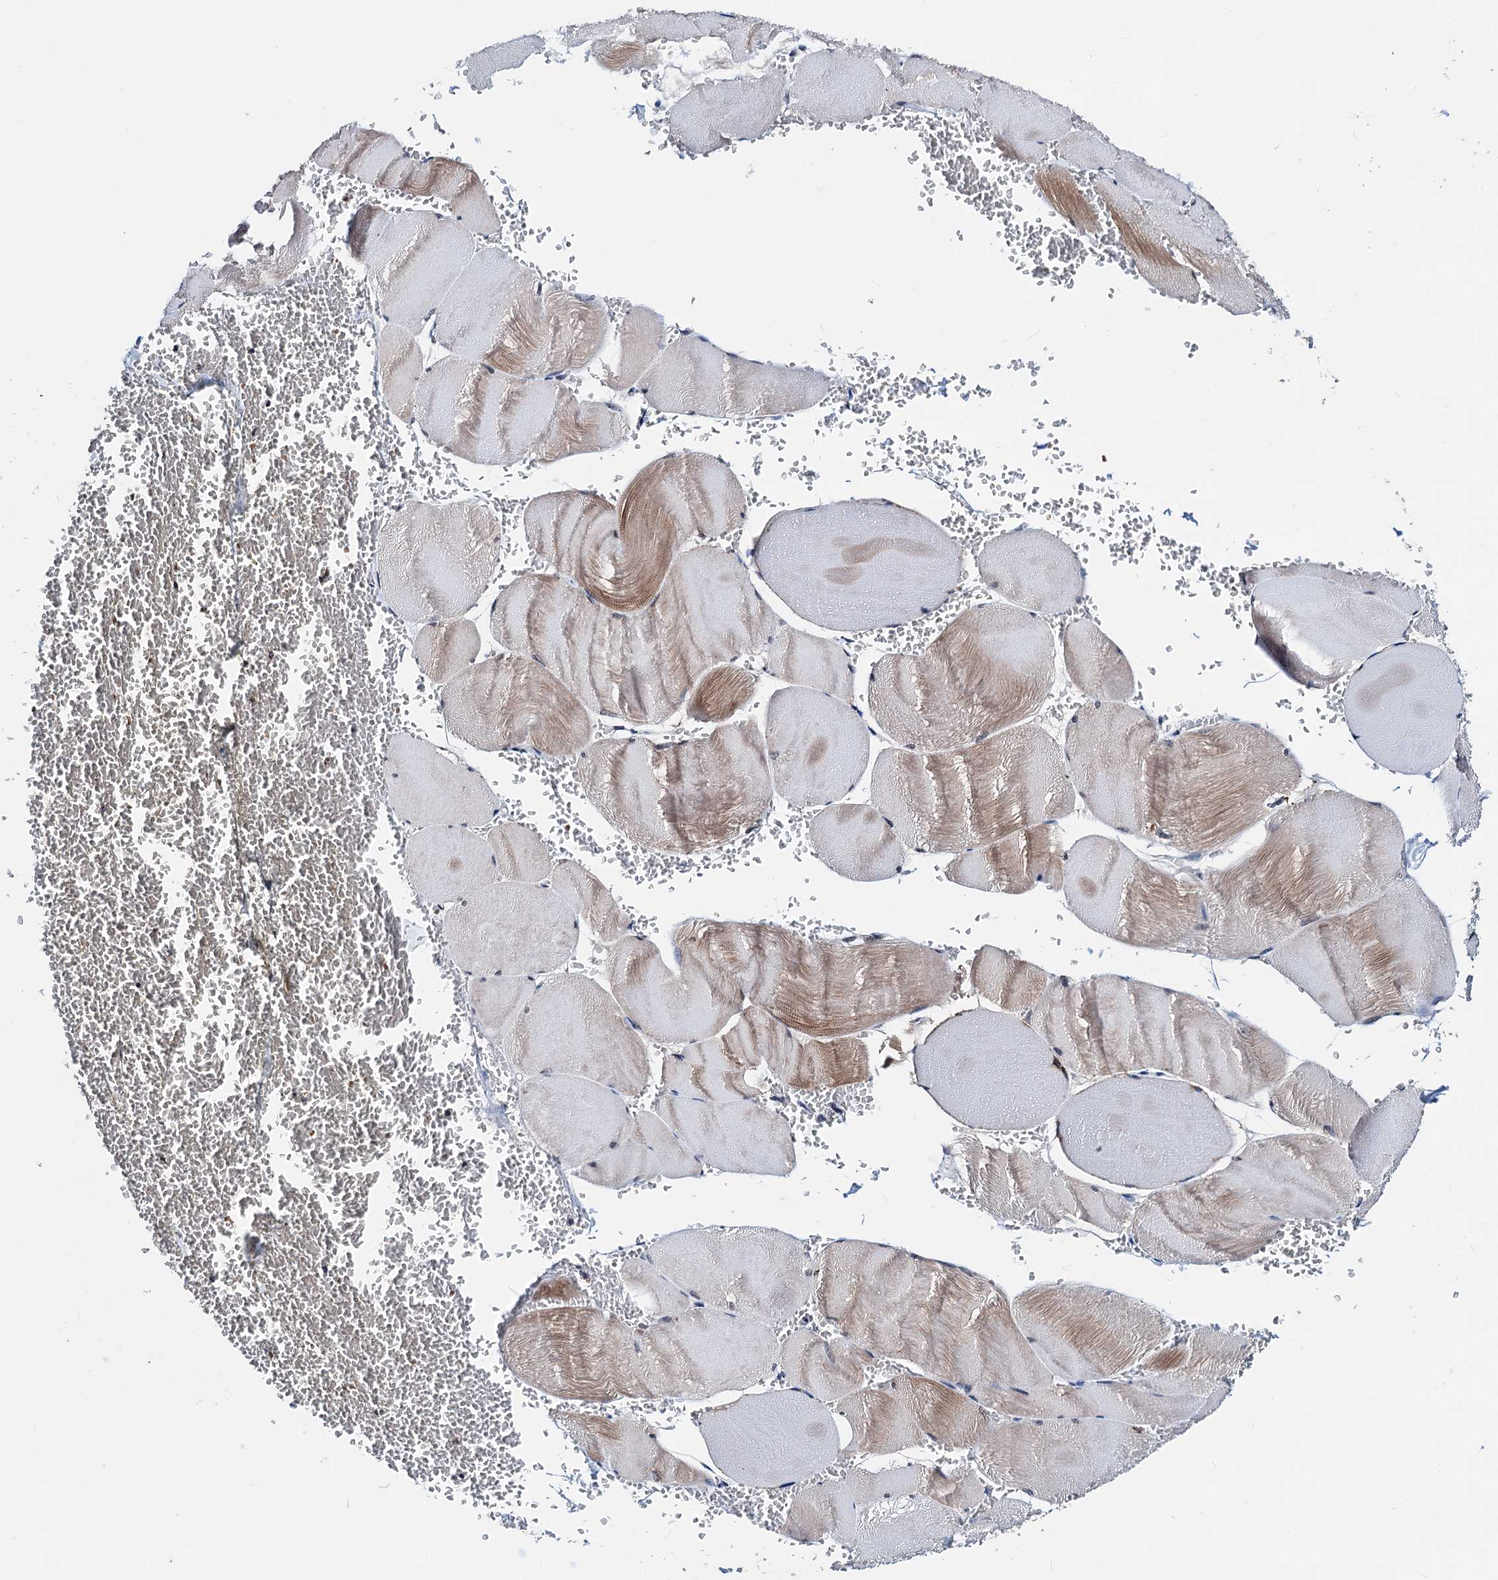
{"staining": {"intensity": "moderate", "quantity": "<25%", "location": "cytoplasmic/membranous"}, "tissue": "skeletal muscle", "cell_type": "Myocytes", "image_type": "normal", "snomed": [{"axis": "morphology", "description": "Normal tissue, NOS"}, {"axis": "morphology", "description": "Basal cell carcinoma"}, {"axis": "topography", "description": "Skeletal muscle"}], "caption": "This photomicrograph displays unremarkable skeletal muscle stained with immunohistochemistry to label a protein in brown. The cytoplasmic/membranous of myocytes show moderate positivity for the protein. Nuclei are counter-stained blue.", "gene": "GCOM1", "patient": {"sex": "female", "age": 64}}